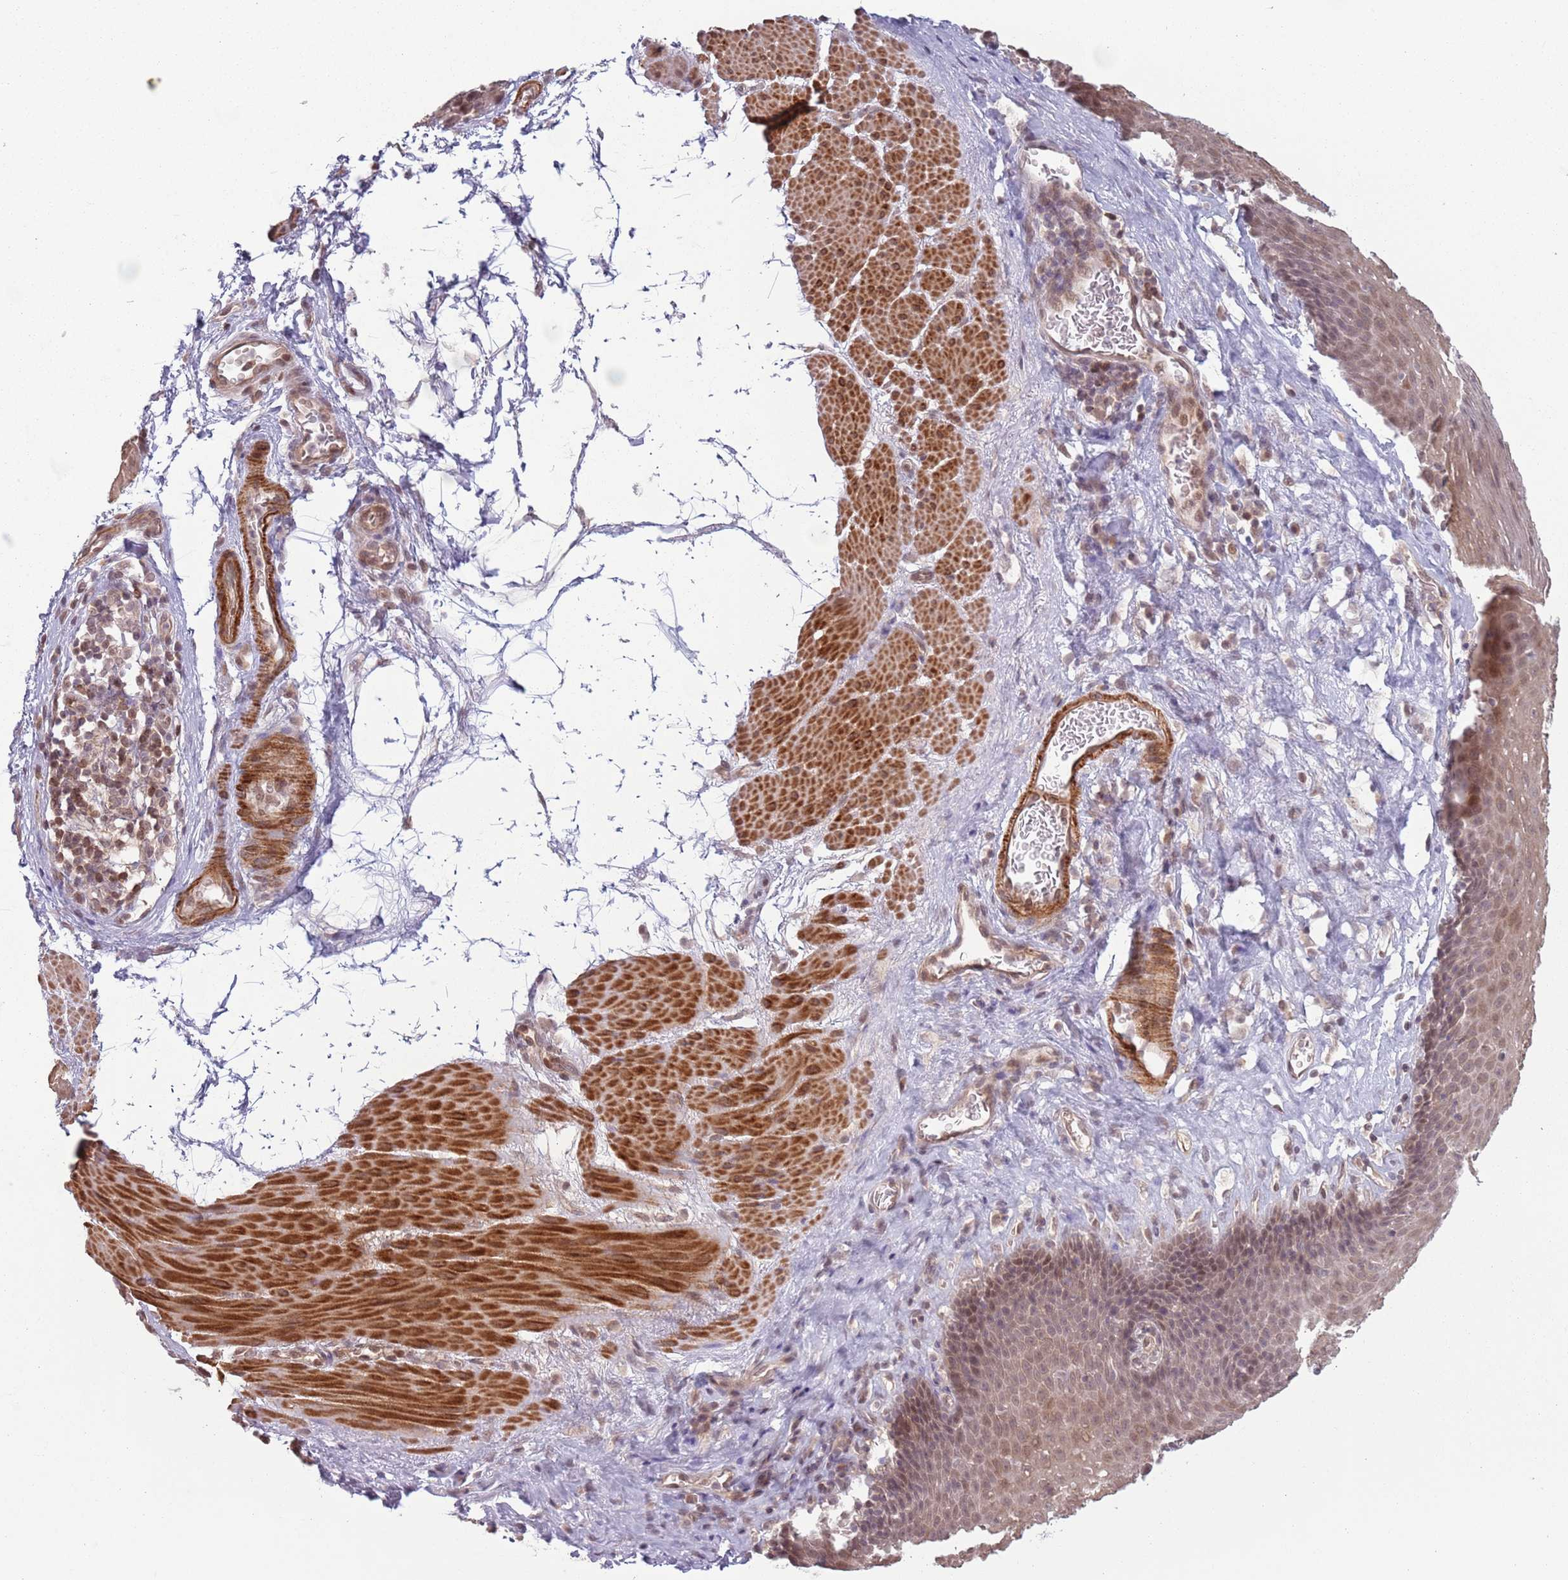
{"staining": {"intensity": "moderate", "quantity": "25%-75%", "location": "cytoplasmic/membranous,nuclear"}, "tissue": "esophagus", "cell_type": "Squamous epithelial cells", "image_type": "normal", "snomed": [{"axis": "morphology", "description": "Normal tissue, NOS"}, {"axis": "topography", "description": "Esophagus"}], "caption": "Immunohistochemical staining of normal esophagus reveals 25%-75% levels of moderate cytoplasmic/membranous,nuclear protein positivity in about 25%-75% of squamous epithelial cells. The staining is performed using DAB brown chromogen to label protein expression. The nuclei are counter-stained blue using hematoxylin.", "gene": "CCDC154", "patient": {"sex": "female", "age": 66}}